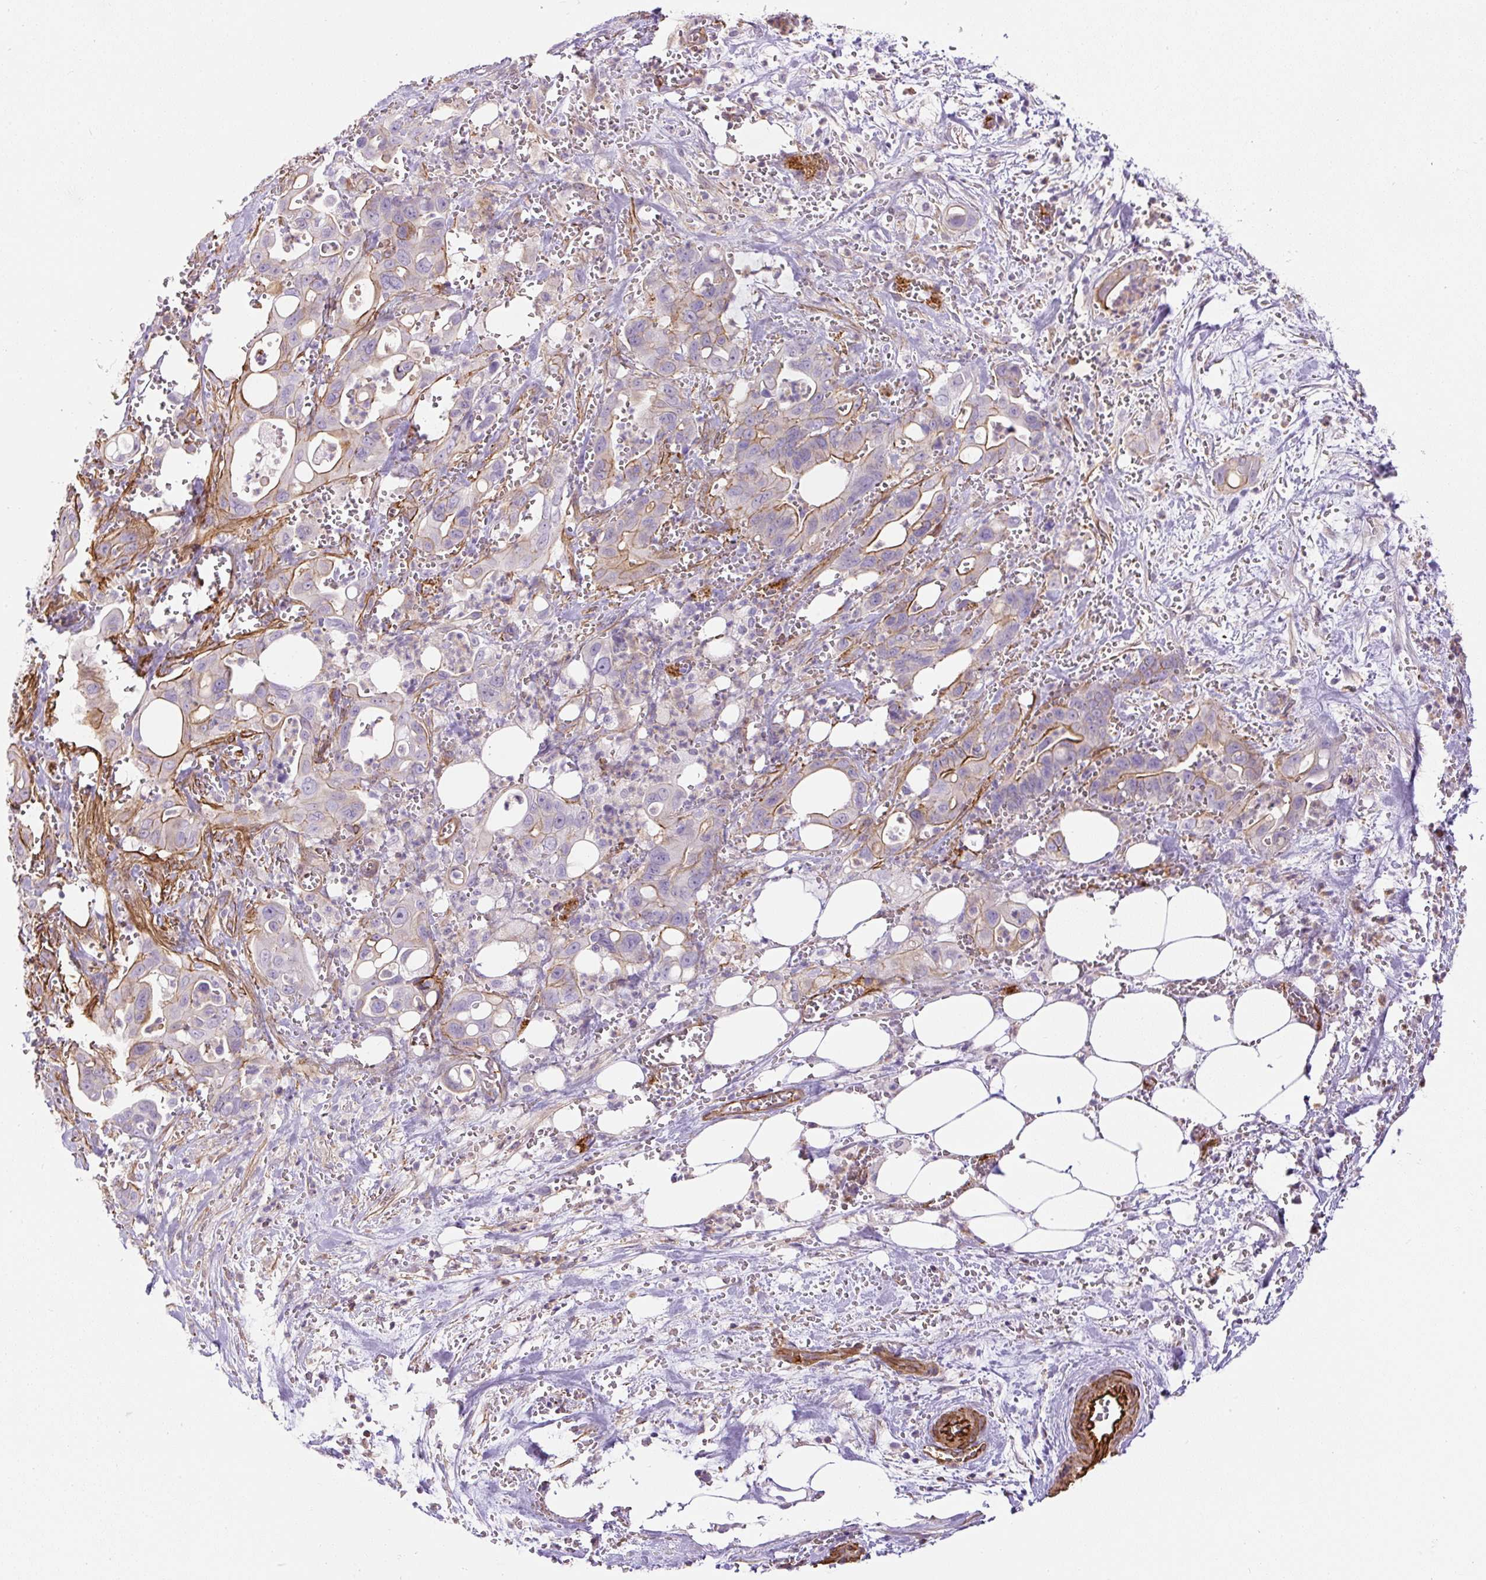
{"staining": {"intensity": "weak", "quantity": "<25%", "location": "cytoplasmic/membranous"}, "tissue": "pancreatic cancer", "cell_type": "Tumor cells", "image_type": "cancer", "snomed": [{"axis": "morphology", "description": "Adenocarcinoma, NOS"}, {"axis": "topography", "description": "Pancreas"}], "caption": "Immunohistochemical staining of human pancreatic cancer displays no significant staining in tumor cells.", "gene": "B3GALT5", "patient": {"sex": "male", "age": 61}}